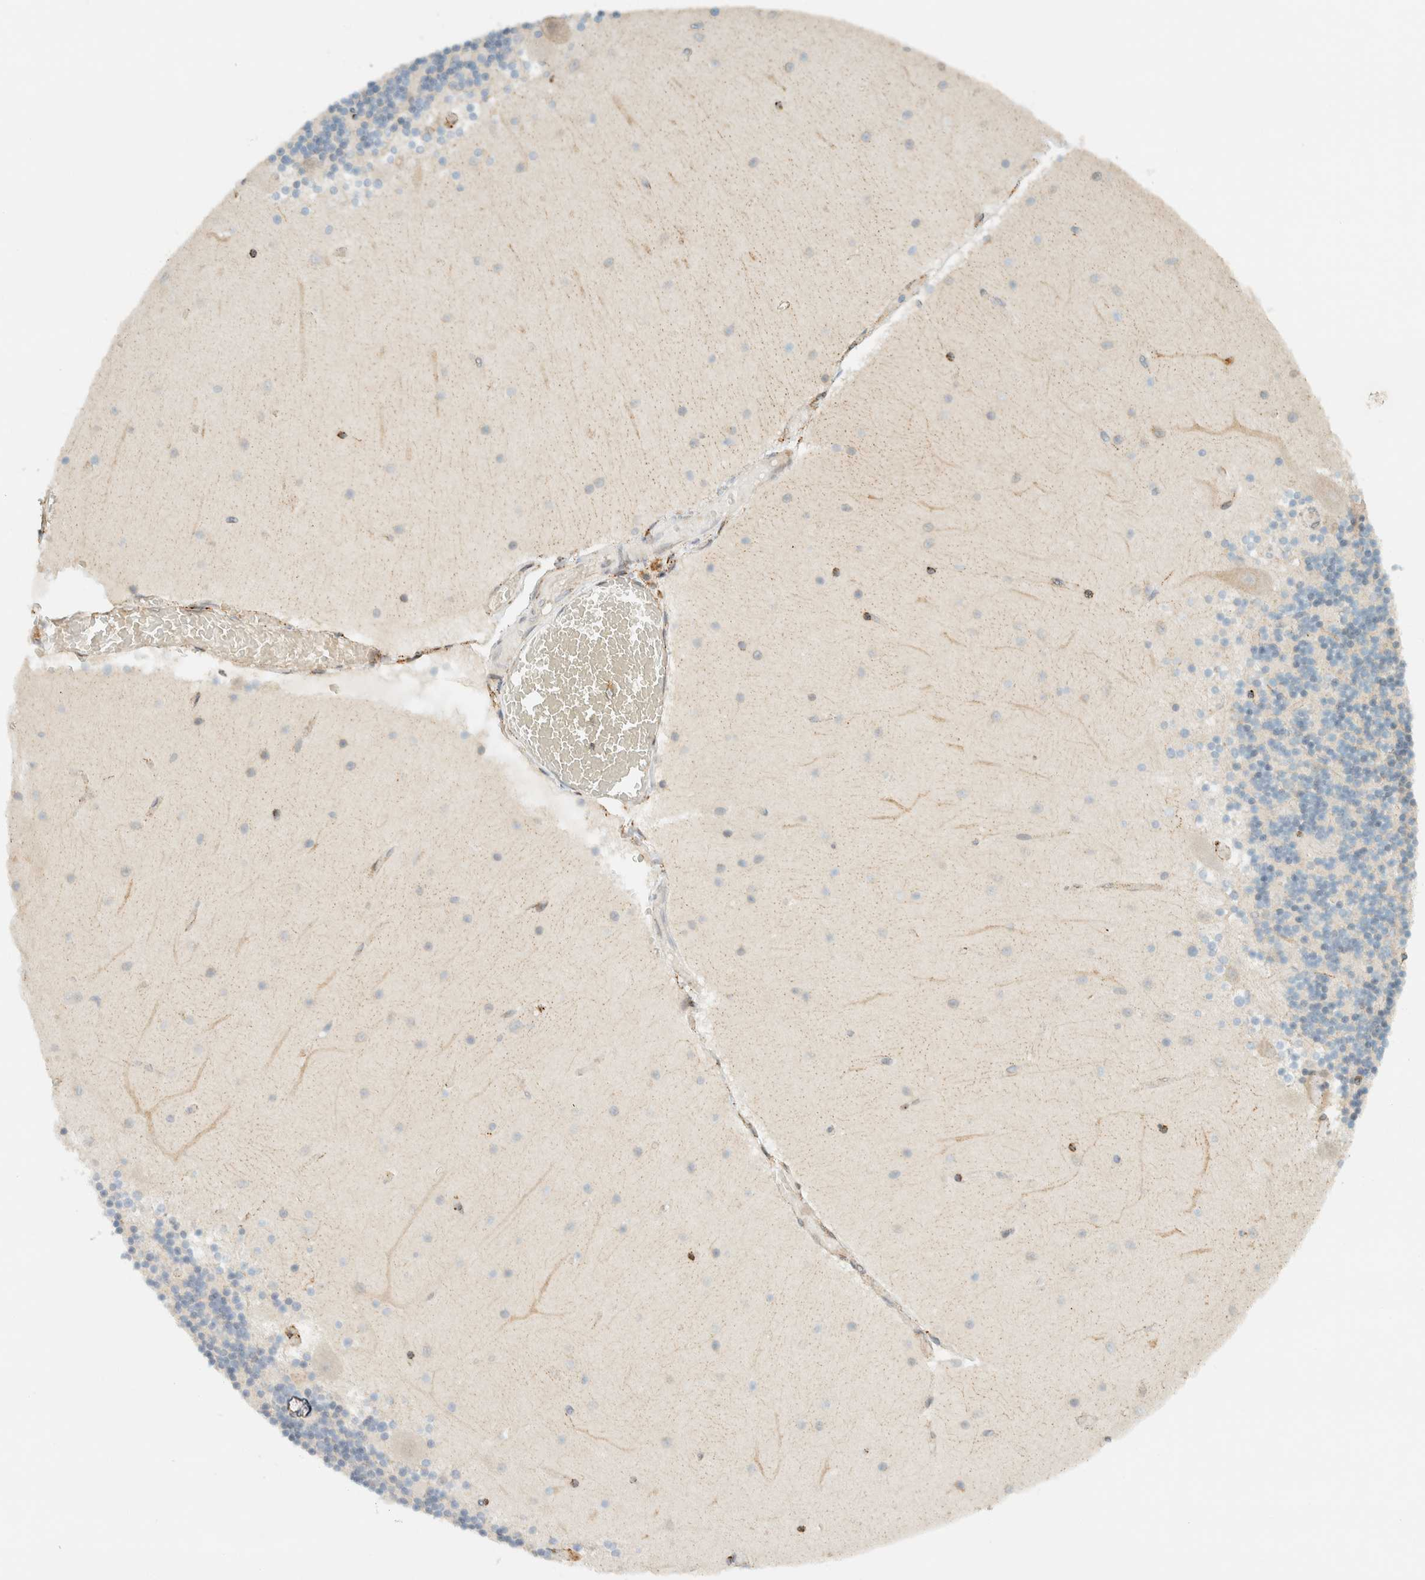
{"staining": {"intensity": "negative", "quantity": "none", "location": "none"}, "tissue": "cerebellum", "cell_type": "Cells in granular layer", "image_type": "normal", "snomed": [{"axis": "morphology", "description": "Normal tissue, NOS"}, {"axis": "topography", "description": "Cerebellum"}], "caption": "This image is of unremarkable cerebellum stained with immunohistochemistry (IHC) to label a protein in brown with the nuclei are counter-stained blue. There is no expression in cells in granular layer. Nuclei are stained in blue.", "gene": "ITPRID1", "patient": {"sex": "female", "age": 28}}